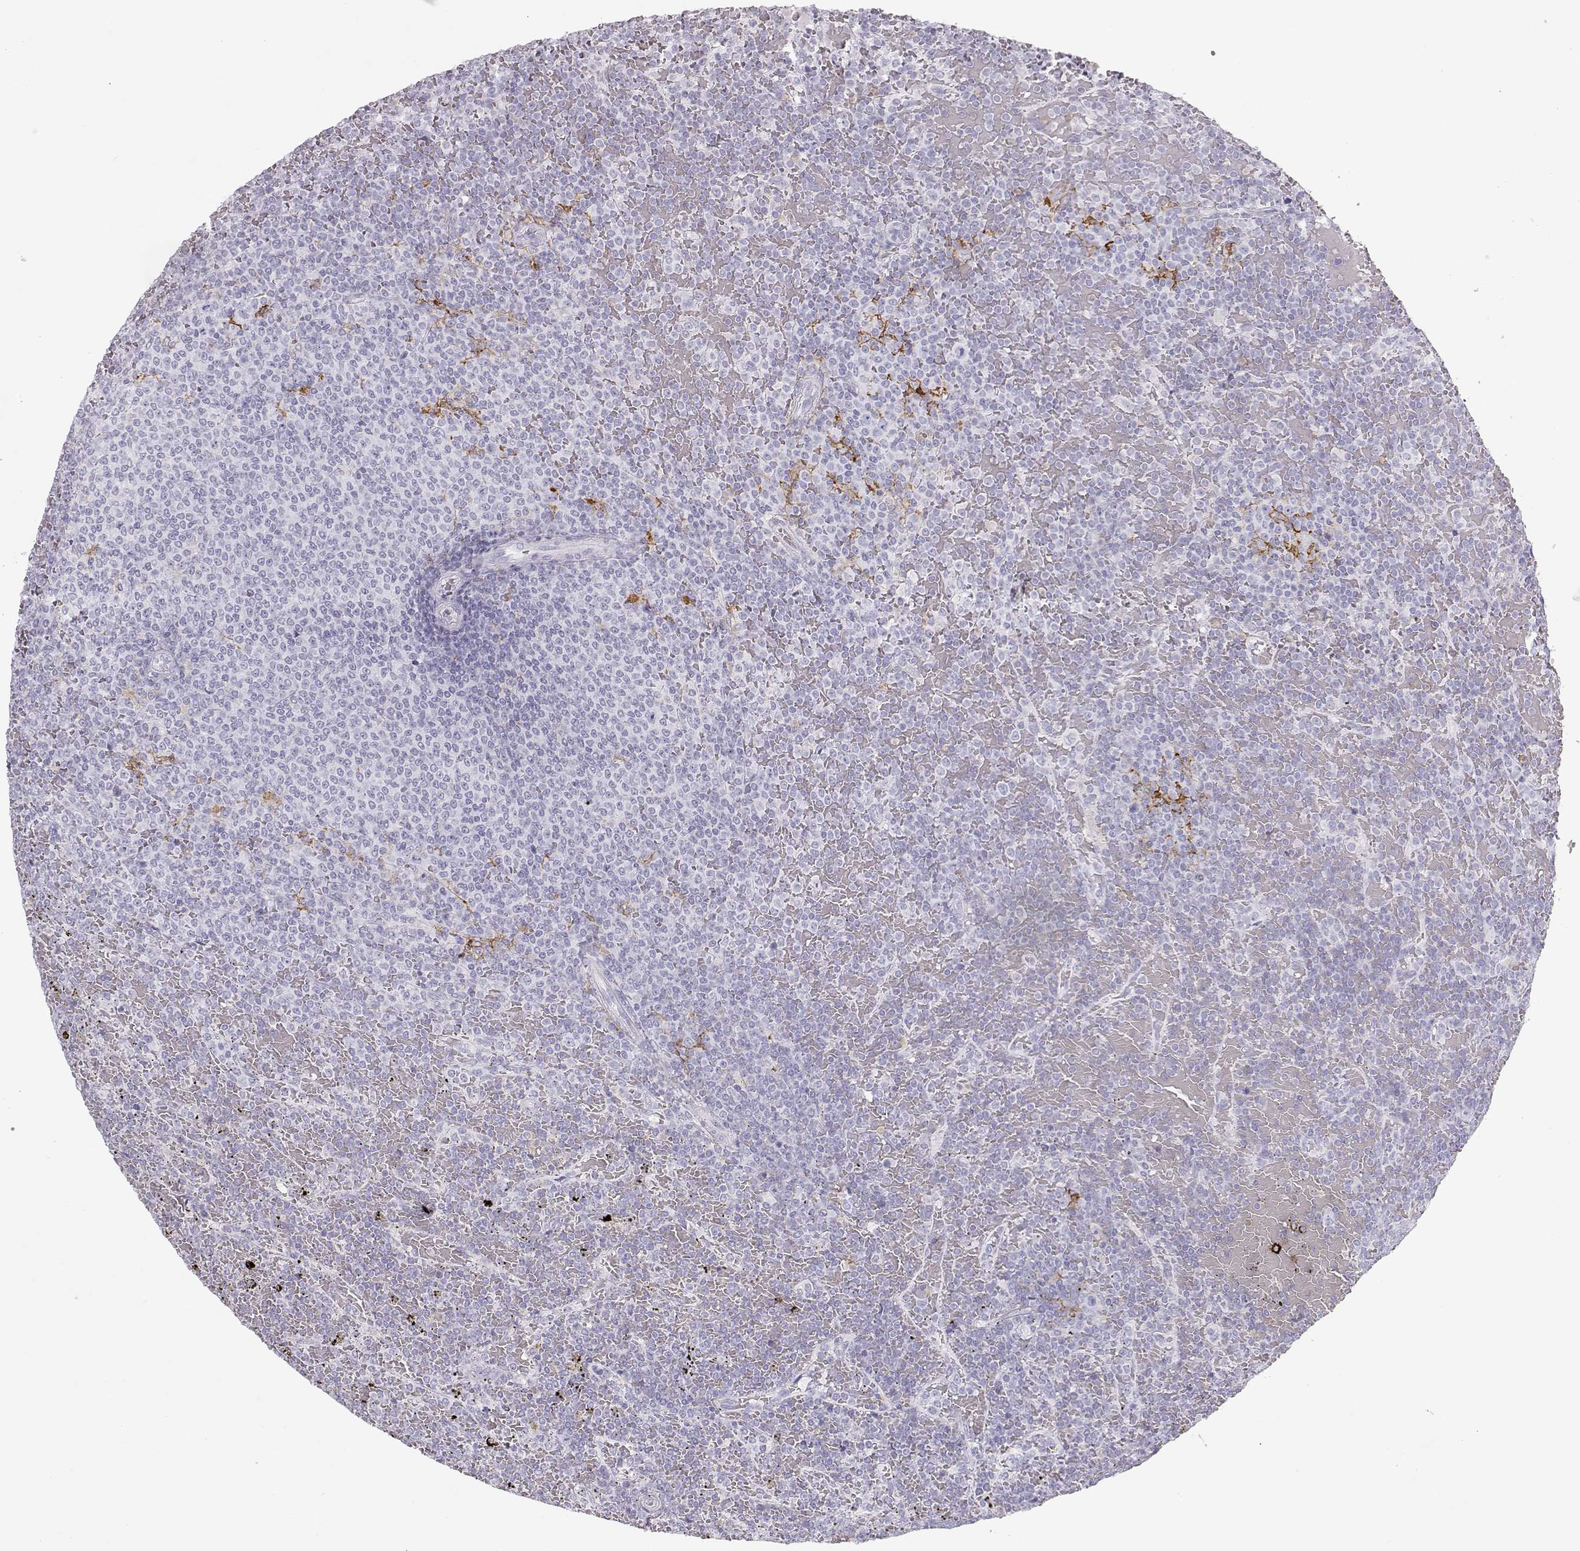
{"staining": {"intensity": "negative", "quantity": "none", "location": "none"}, "tissue": "lymphoma", "cell_type": "Tumor cells", "image_type": "cancer", "snomed": [{"axis": "morphology", "description": "Malignant lymphoma, non-Hodgkin's type, Low grade"}, {"axis": "topography", "description": "Spleen"}], "caption": "Immunohistochemistry photomicrograph of human lymphoma stained for a protein (brown), which displays no expression in tumor cells.", "gene": "MIP", "patient": {"sex": "female", "age": 77}}